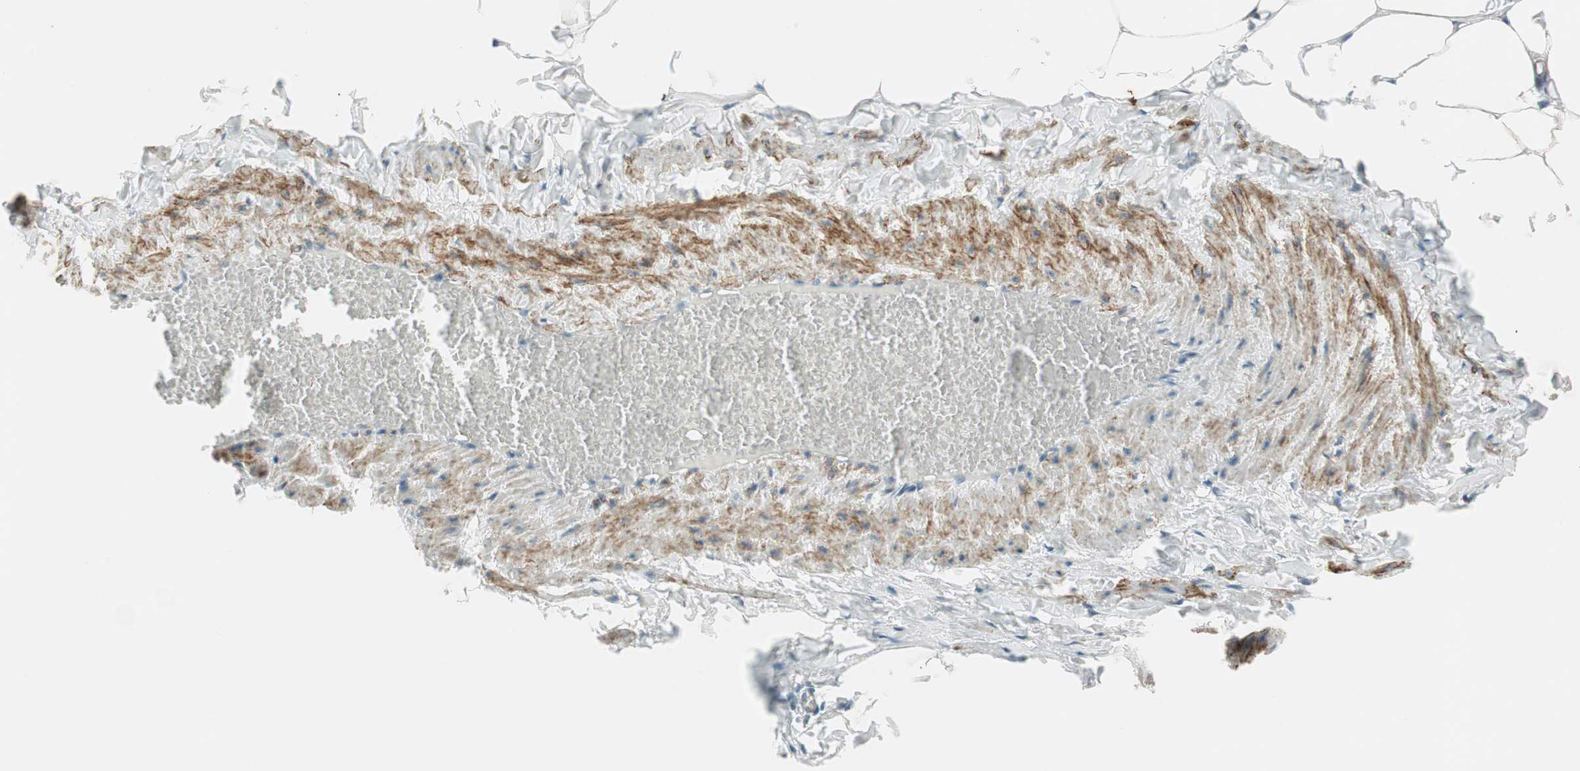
{"staining": {"intensity": "moderate", "quantity": ">75%", "location": "cytoplasmic/membranous,nuclear"}, "tissue": "adipose tissue", "cell_type": "Adipocytes", "image_type": "normal", "snomed": [{"axis": "morphology", "description": "Normal tissue, NOS"}, {"axis": "topography", "description": "Vascular tissue"}], "caption": "Immunohistochemical staining of unremarkable human adipose tissue demonstrates medium levels of moderate cytoplasmic/membranous,nuclear positivity in about >75% of adipocytes.", "gene": "CDK19", "patient": {"sex": "male", "age": 41}}